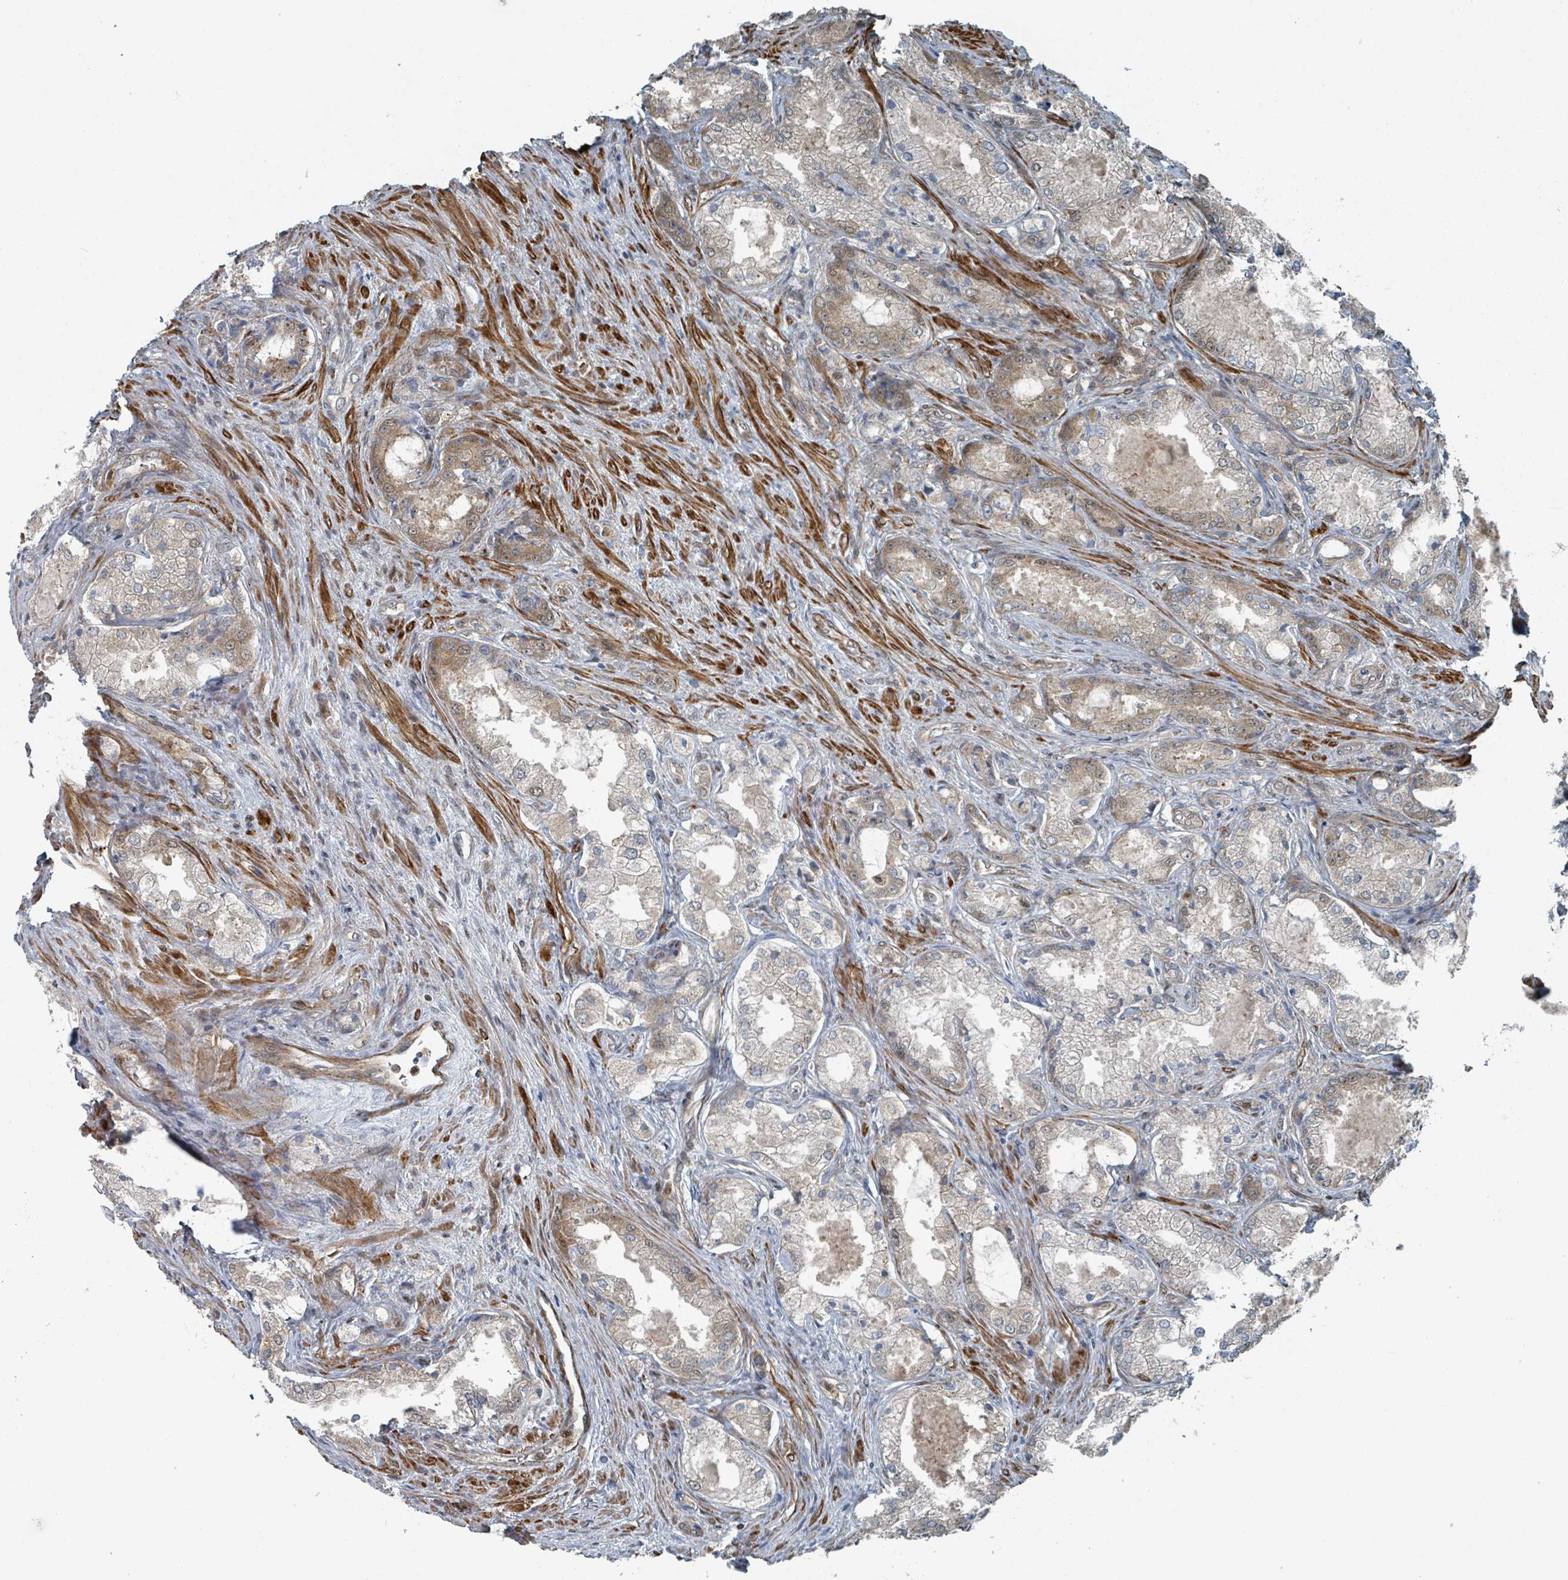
{"staining": {"intensity": "moderate", "quantity": "<25%", "location": "cytoplasmic/membranous"}, "tissue": "prostate cancer", "cell_type": "Tumor cells", "image_type": "cancer", "snomed": [{"axis": "morphology", "description": "Adenocarcinoma, Low grade"}, {"axis": "topography", "description": "Prostate"}], "caption": "About <25% of tumor cells in prostate cancer (adenocarcinoma (low-grade)) display moderate cytoplasmic/membranous protein staining as visualized by brown immunohistochemical staining.", "gene": "RHPN2", "patient": {"sex": "male", "age": 68}}